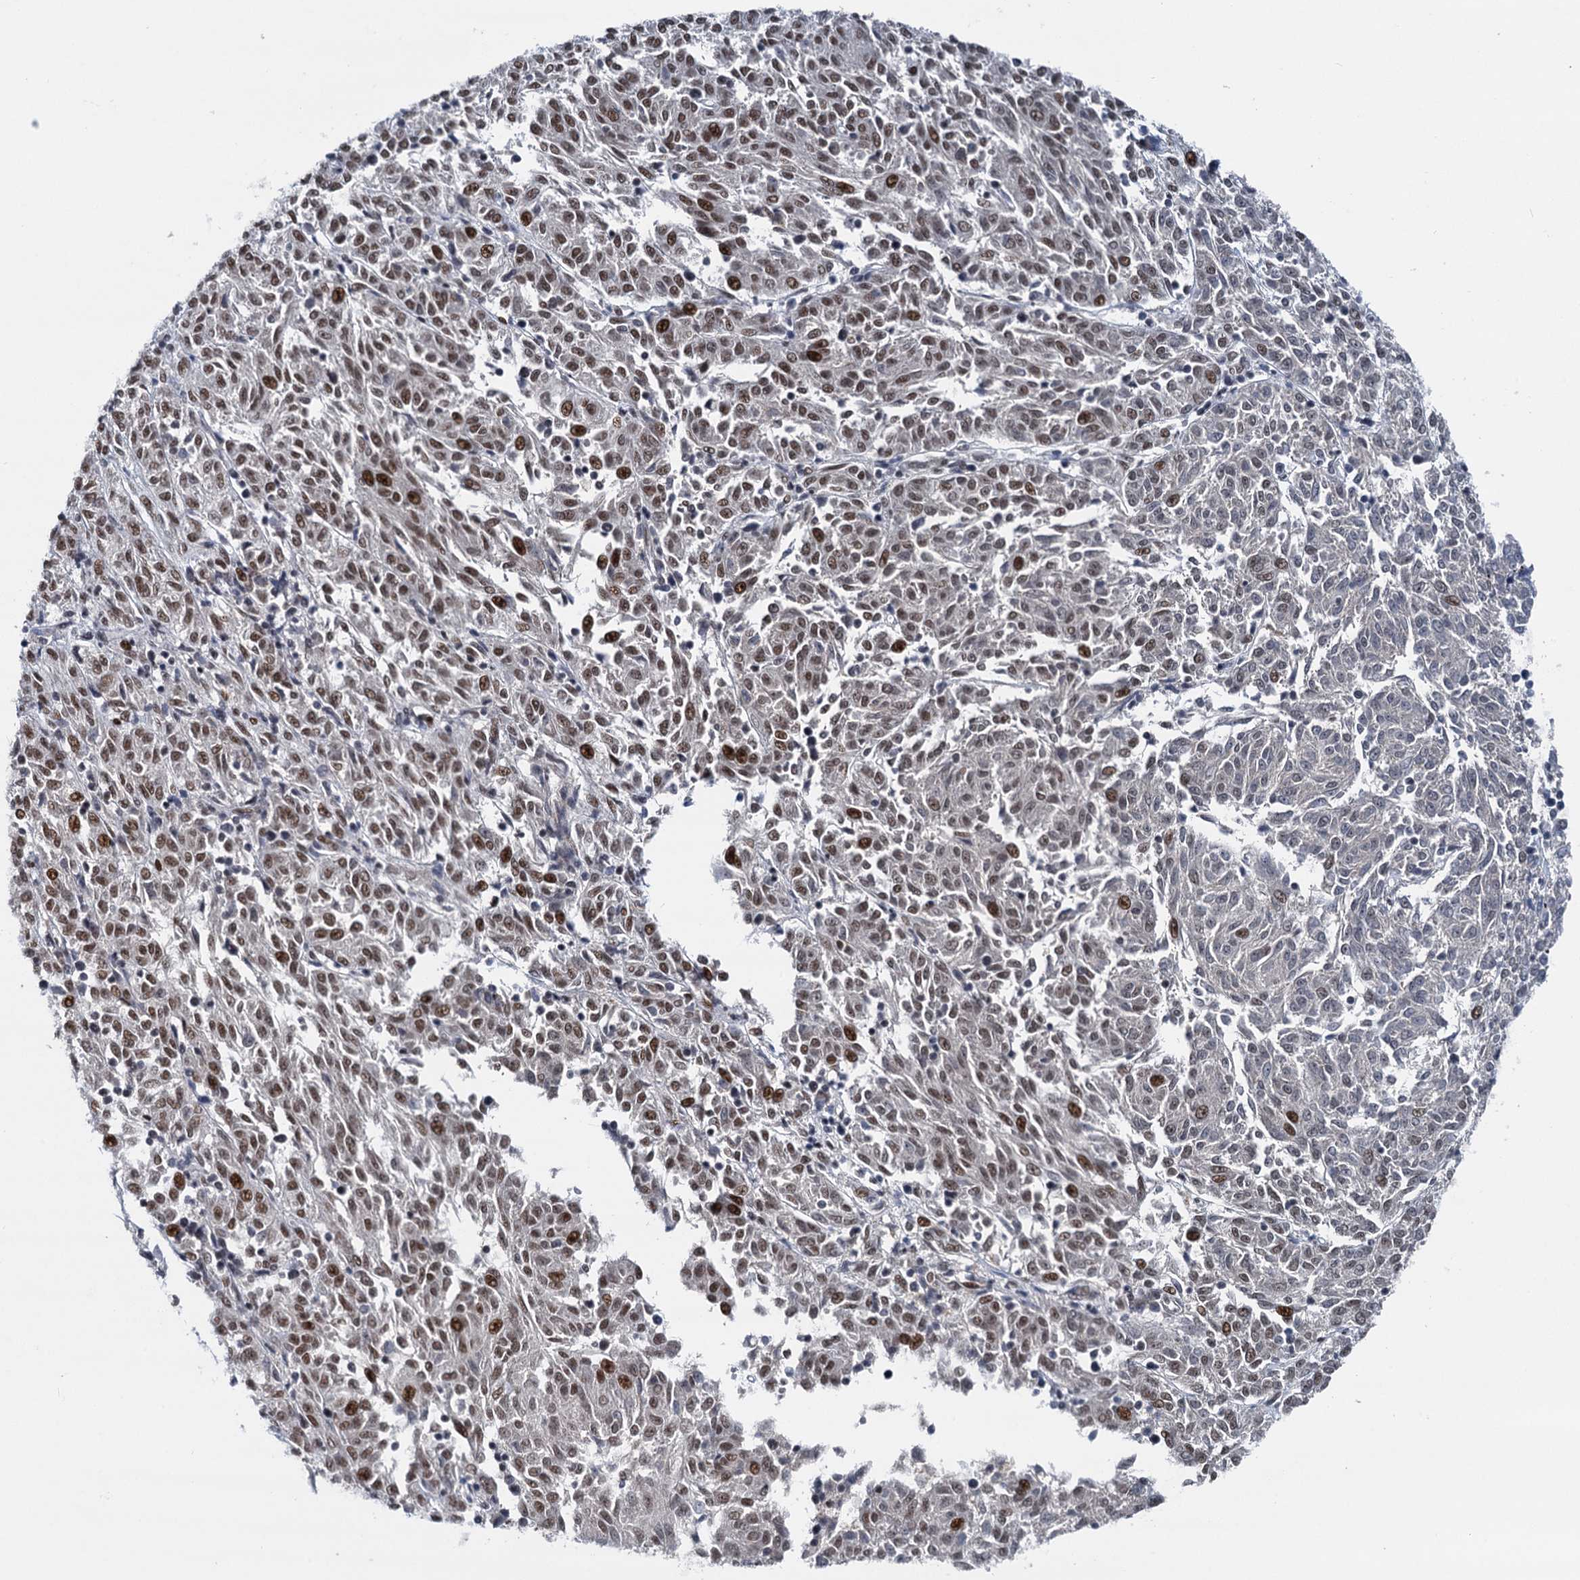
{"staining": {"intensity": "moderate", "quantity": ">75%", "location": "nuclear"}, "tissue": "melanoma", "cell_type": "Tumor cells", "image_type": "cancer", "snomed": [{"axis": "morphology", "description": "Malignant melanoma, NOS"}, {"axis": "topography", "description": "Skin"}], "caption": "Moderate nuclear protein staining is seen in about >75% of tumor cells in melanoma.", "gene": "RUFY2", "patient": {"sex": "female", "age": 72}}